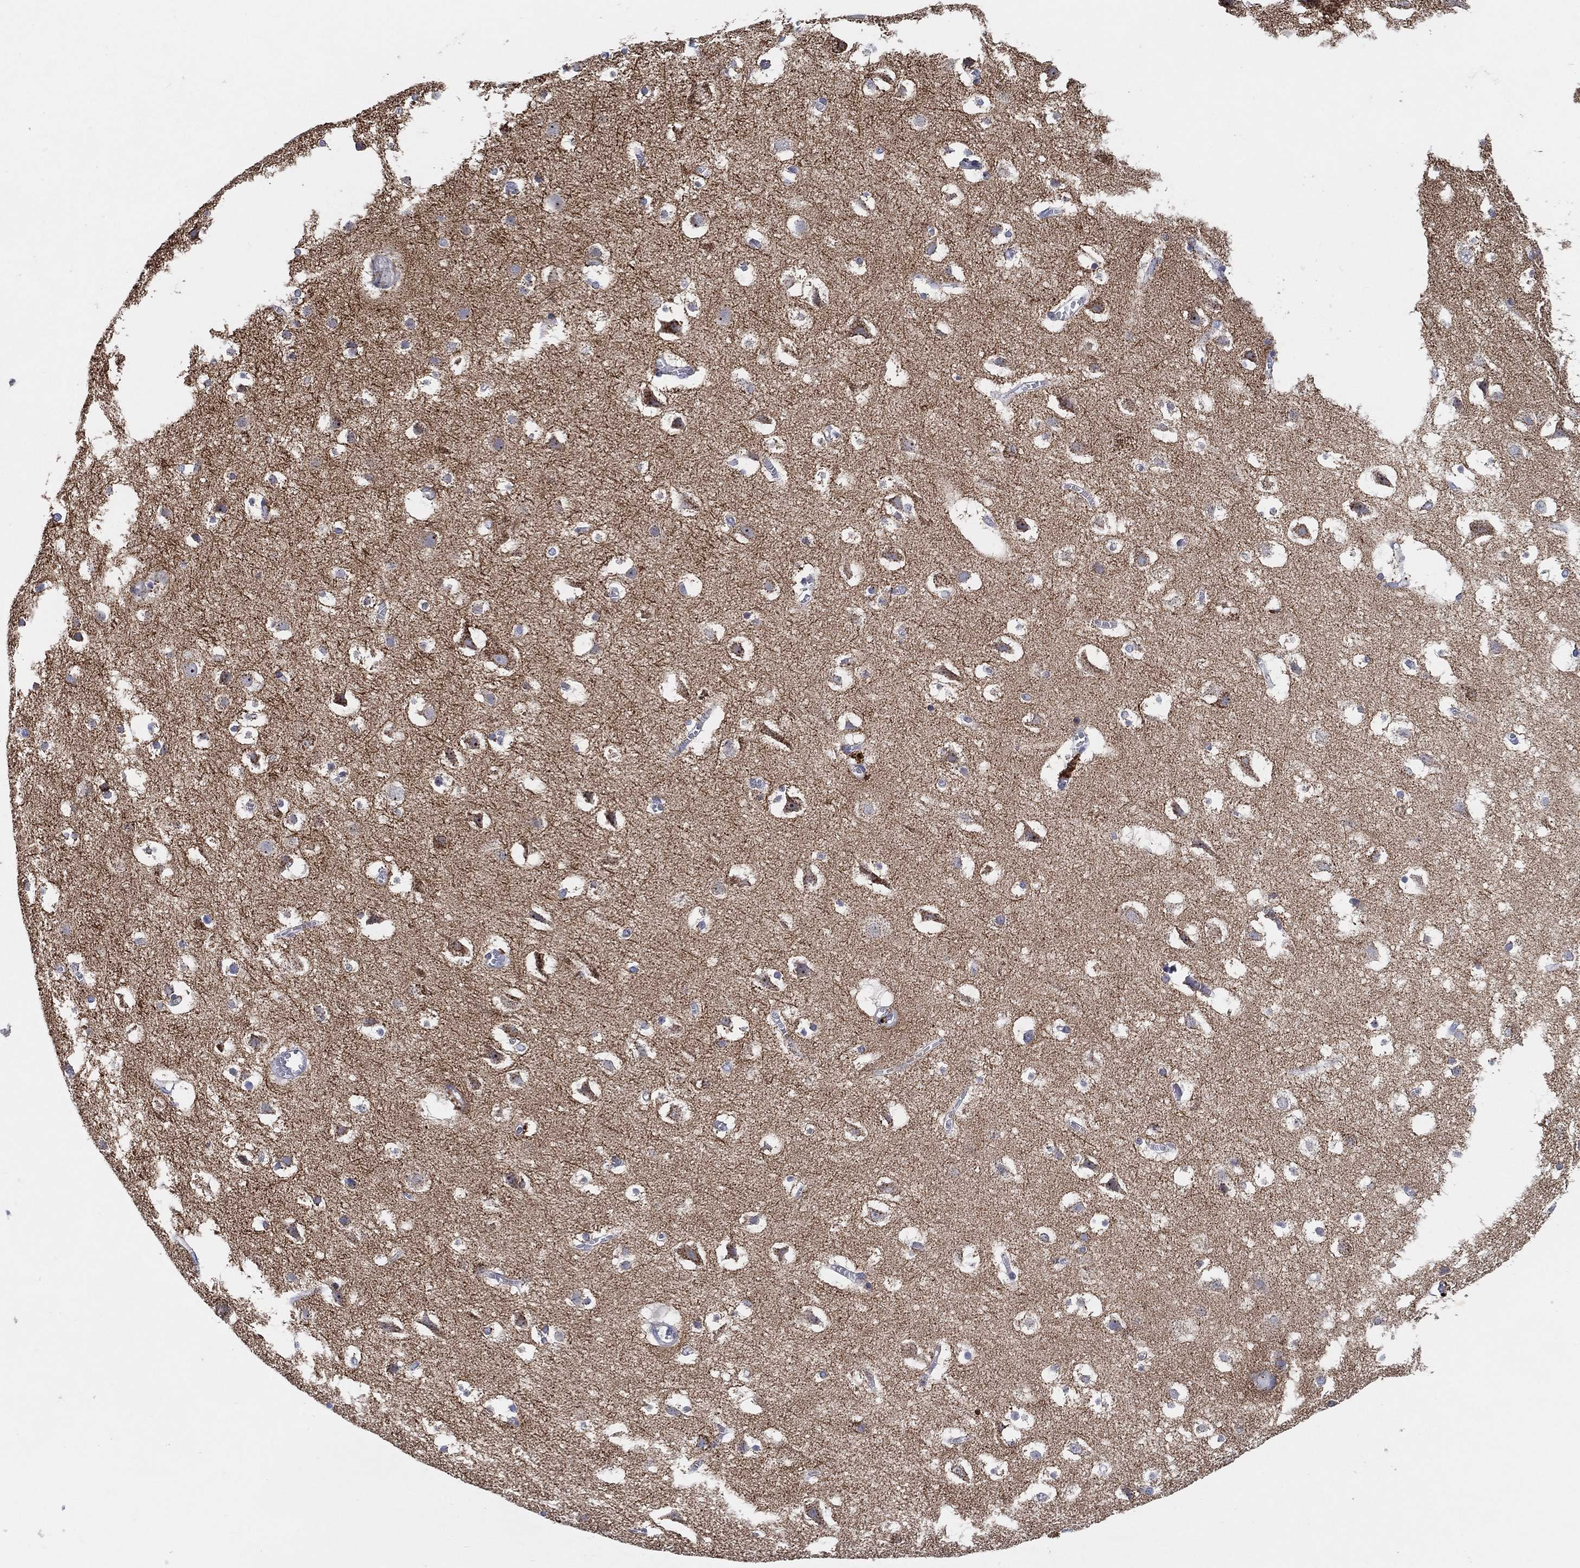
{"staining": {"intensity": "negative", "quantity": "none", "location": "none"}, "tissue": "cerebral cortex", "cell_type": "Endothelial cells", "image_type": "normal", "snomed": [{"axis": "morphology", "description": "Normal tissue, NOS"}, {"axis": "topography", "description": "Cerebral cortex"}], "caption": "A photomicrograph of cerebral cortex stained for a protein demonstrates no brown staining in endothelial cells. (DAB immunohistochemistry, high magnification).", "gene": "GCAT", "patient": {"sex": "male", "age": 59}}